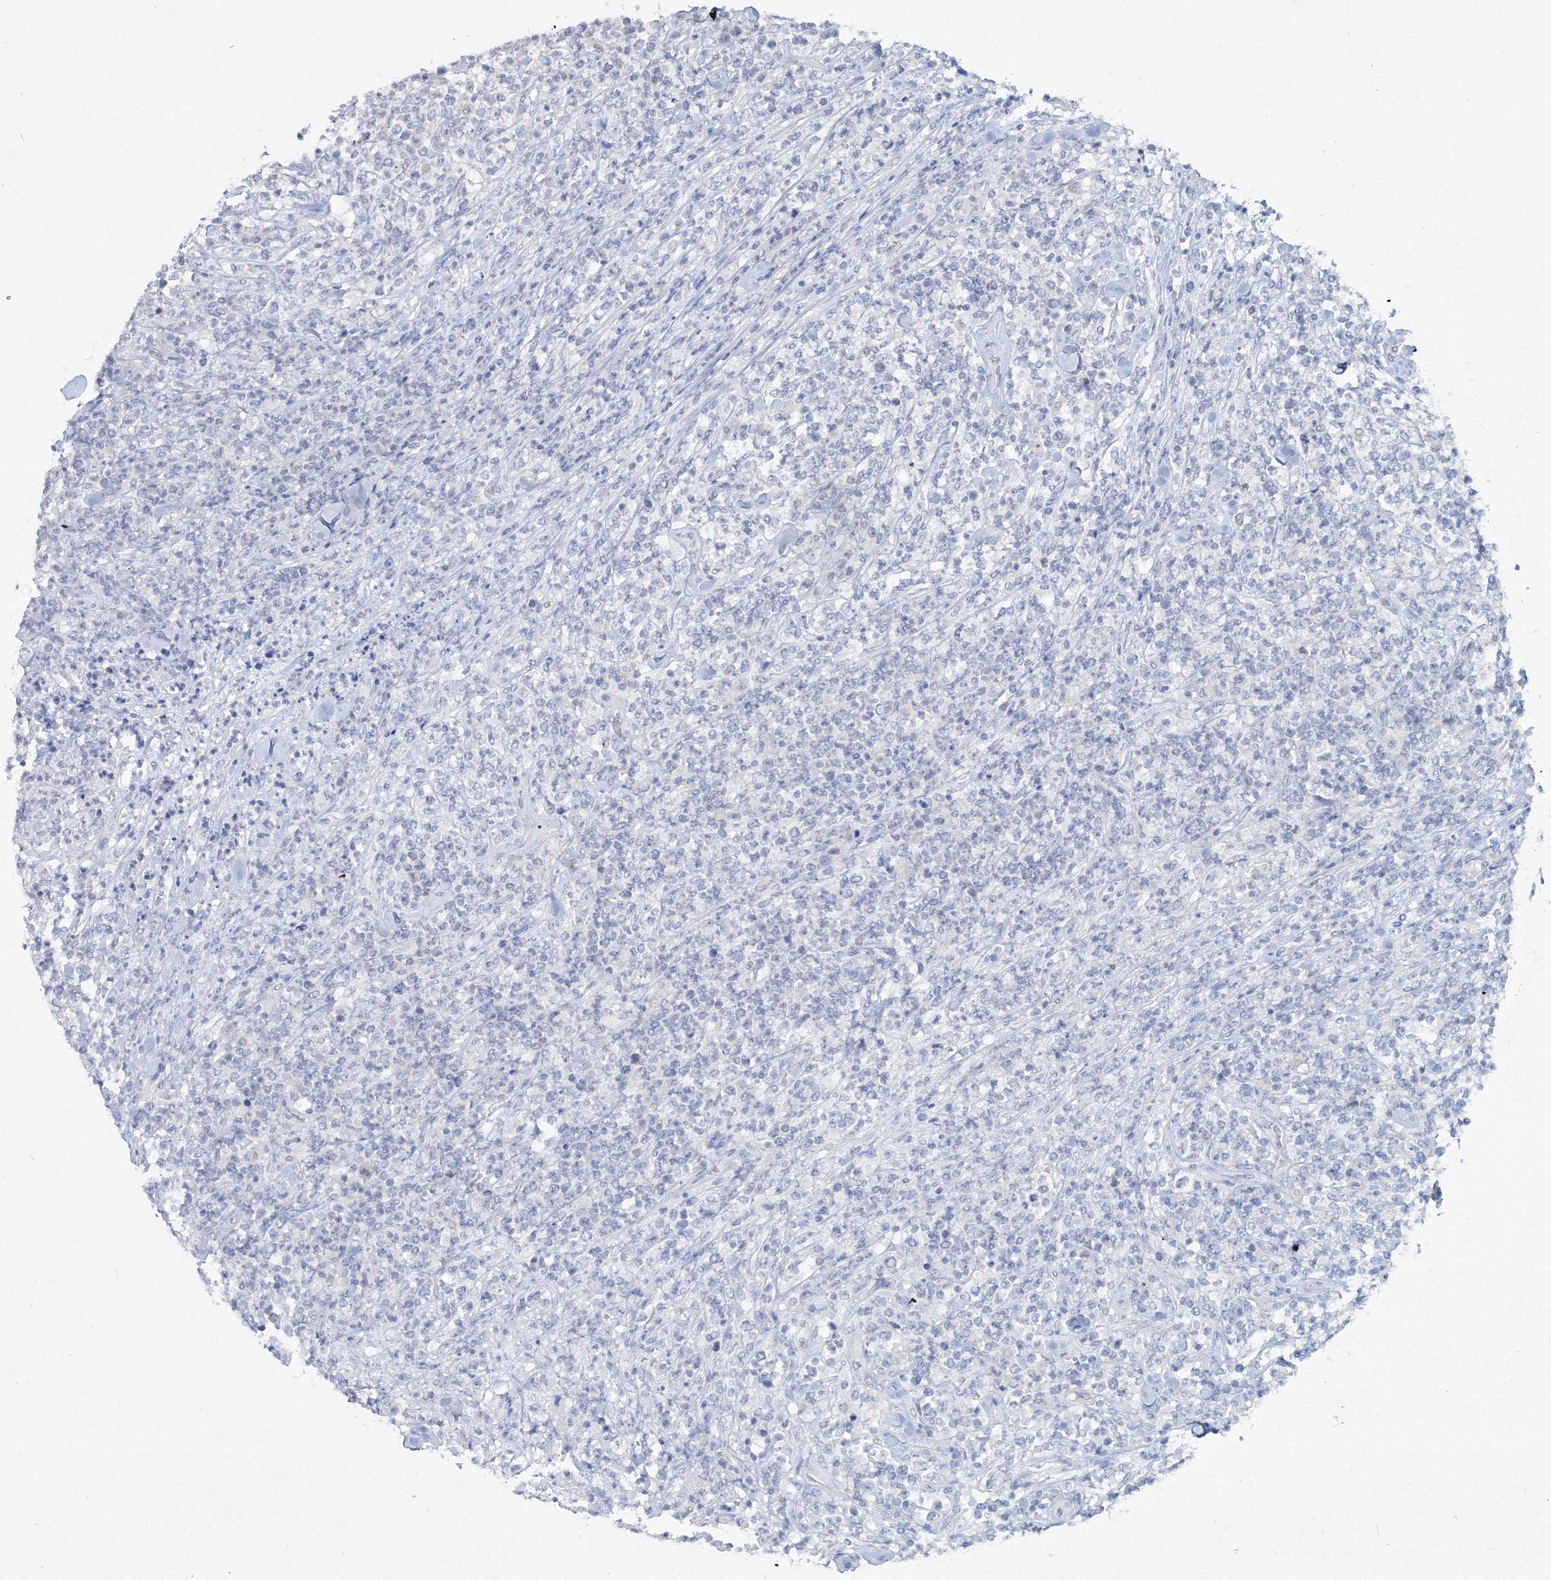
{"staining": {"intensity": "negative", "quantity": "none", "location": "none"}, "tissue": "lymphoma", "cell_type": "Tumor cells", "image_type": "cancer", "snomed": [{"axis": "morphology", "description": "Malignant lymphoma, non-Hodgkin's type, High grade"}, {"axis": "topography", "description": "Soft tissue"}], "caption": "IHC of lymphoma shows no positivity in tumor cells.", "gene": "GCKR", "patient": {"sex": "male", "age": 18}}